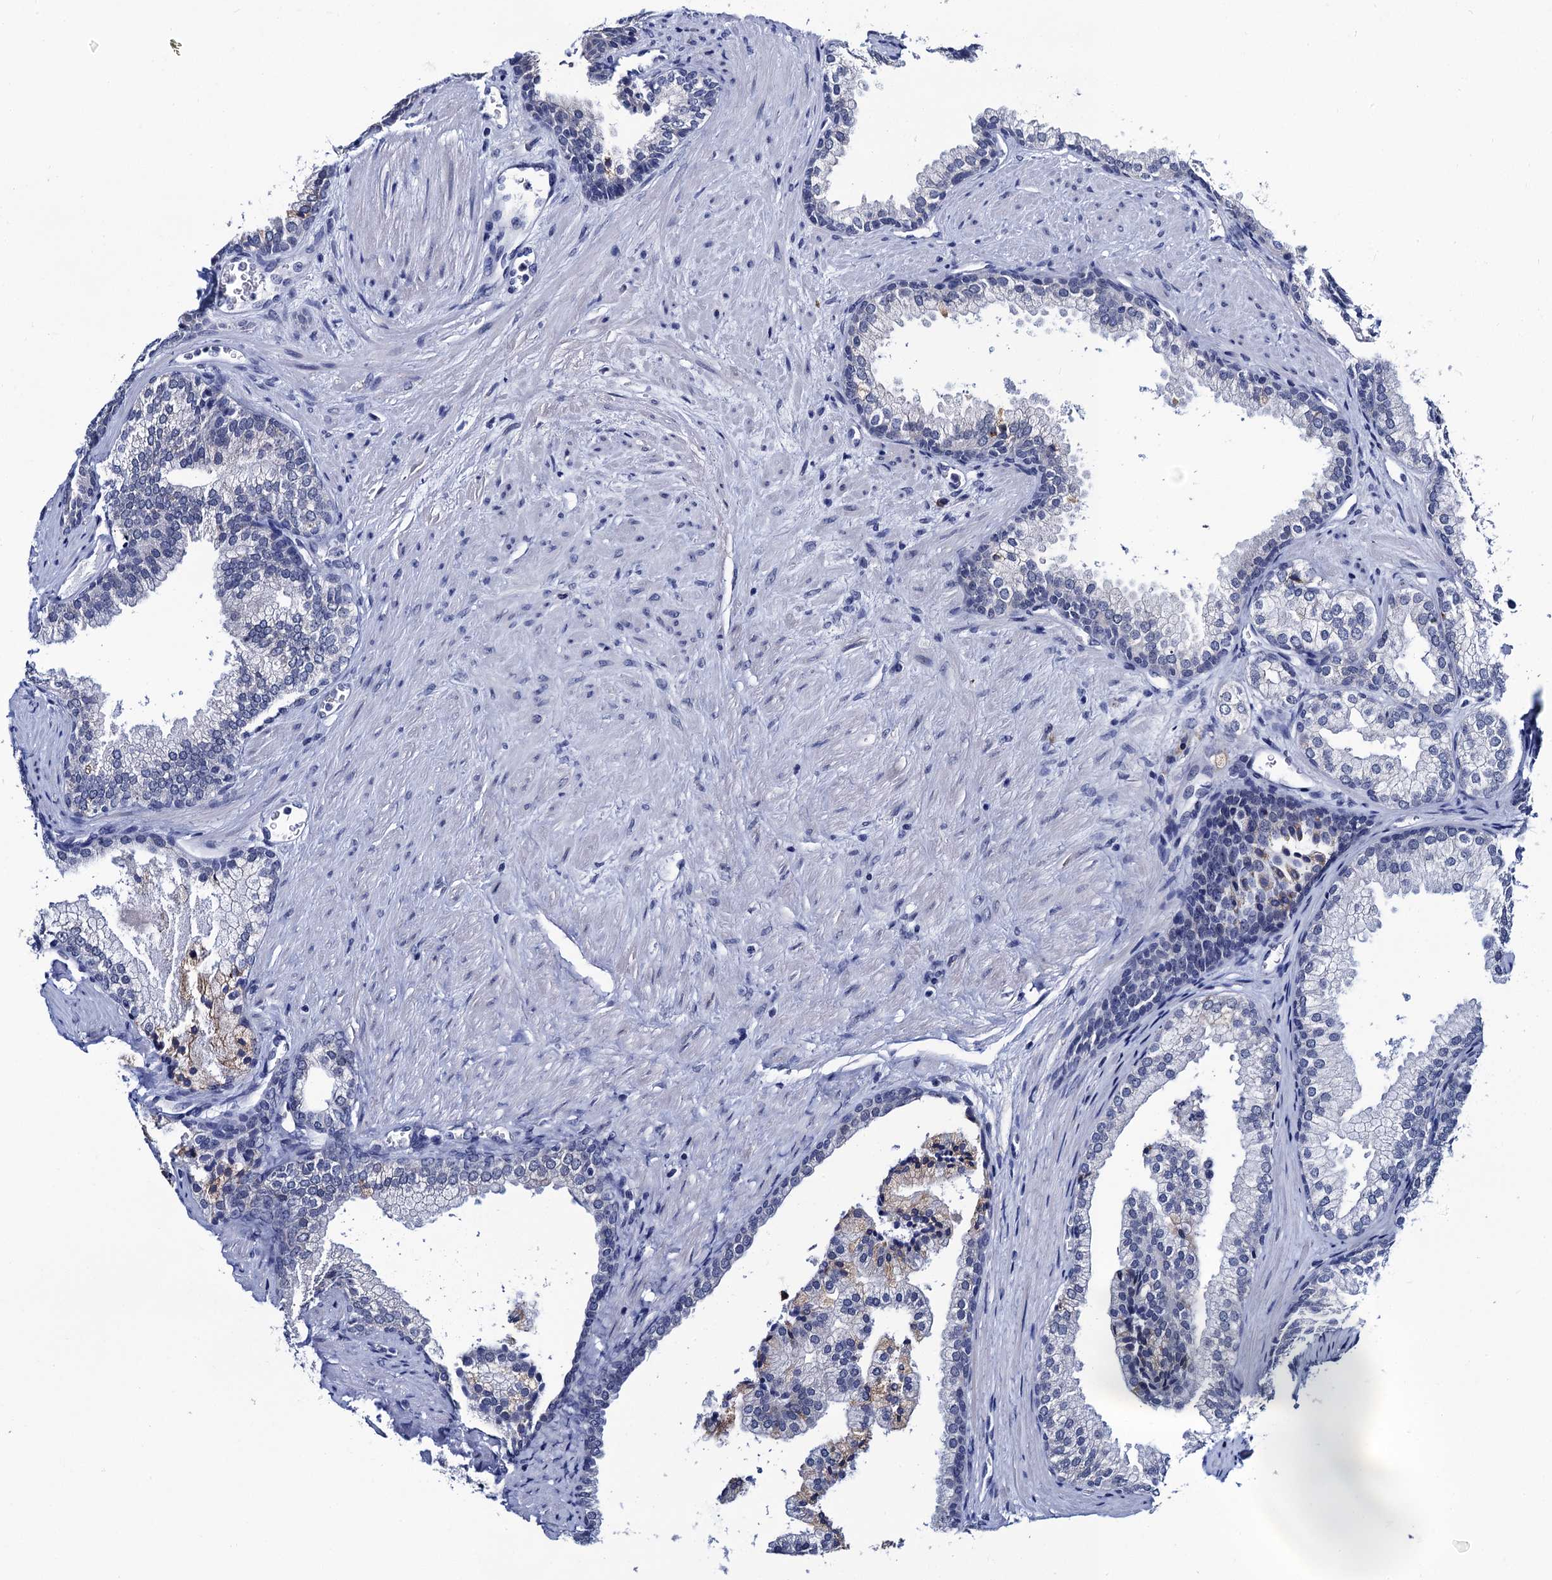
{"staining": {"intensity": "negative", "quantity": "none", "location": "none"}, "tissue": "prostate", "cell_type": "Glandular cells", "image_type": "normal", "snomed": [{"axis": "morphology", "description": "Normal tissue, NOS"}, {"axis": "topography", "description": "Prostate"}], "caption": "An immunohistochemistry image of benign prostate is shown. There is no staining in glandular cells of prostate.", "gene": "SLC7A10", "patient": {"sex": "male", "age": 76}}